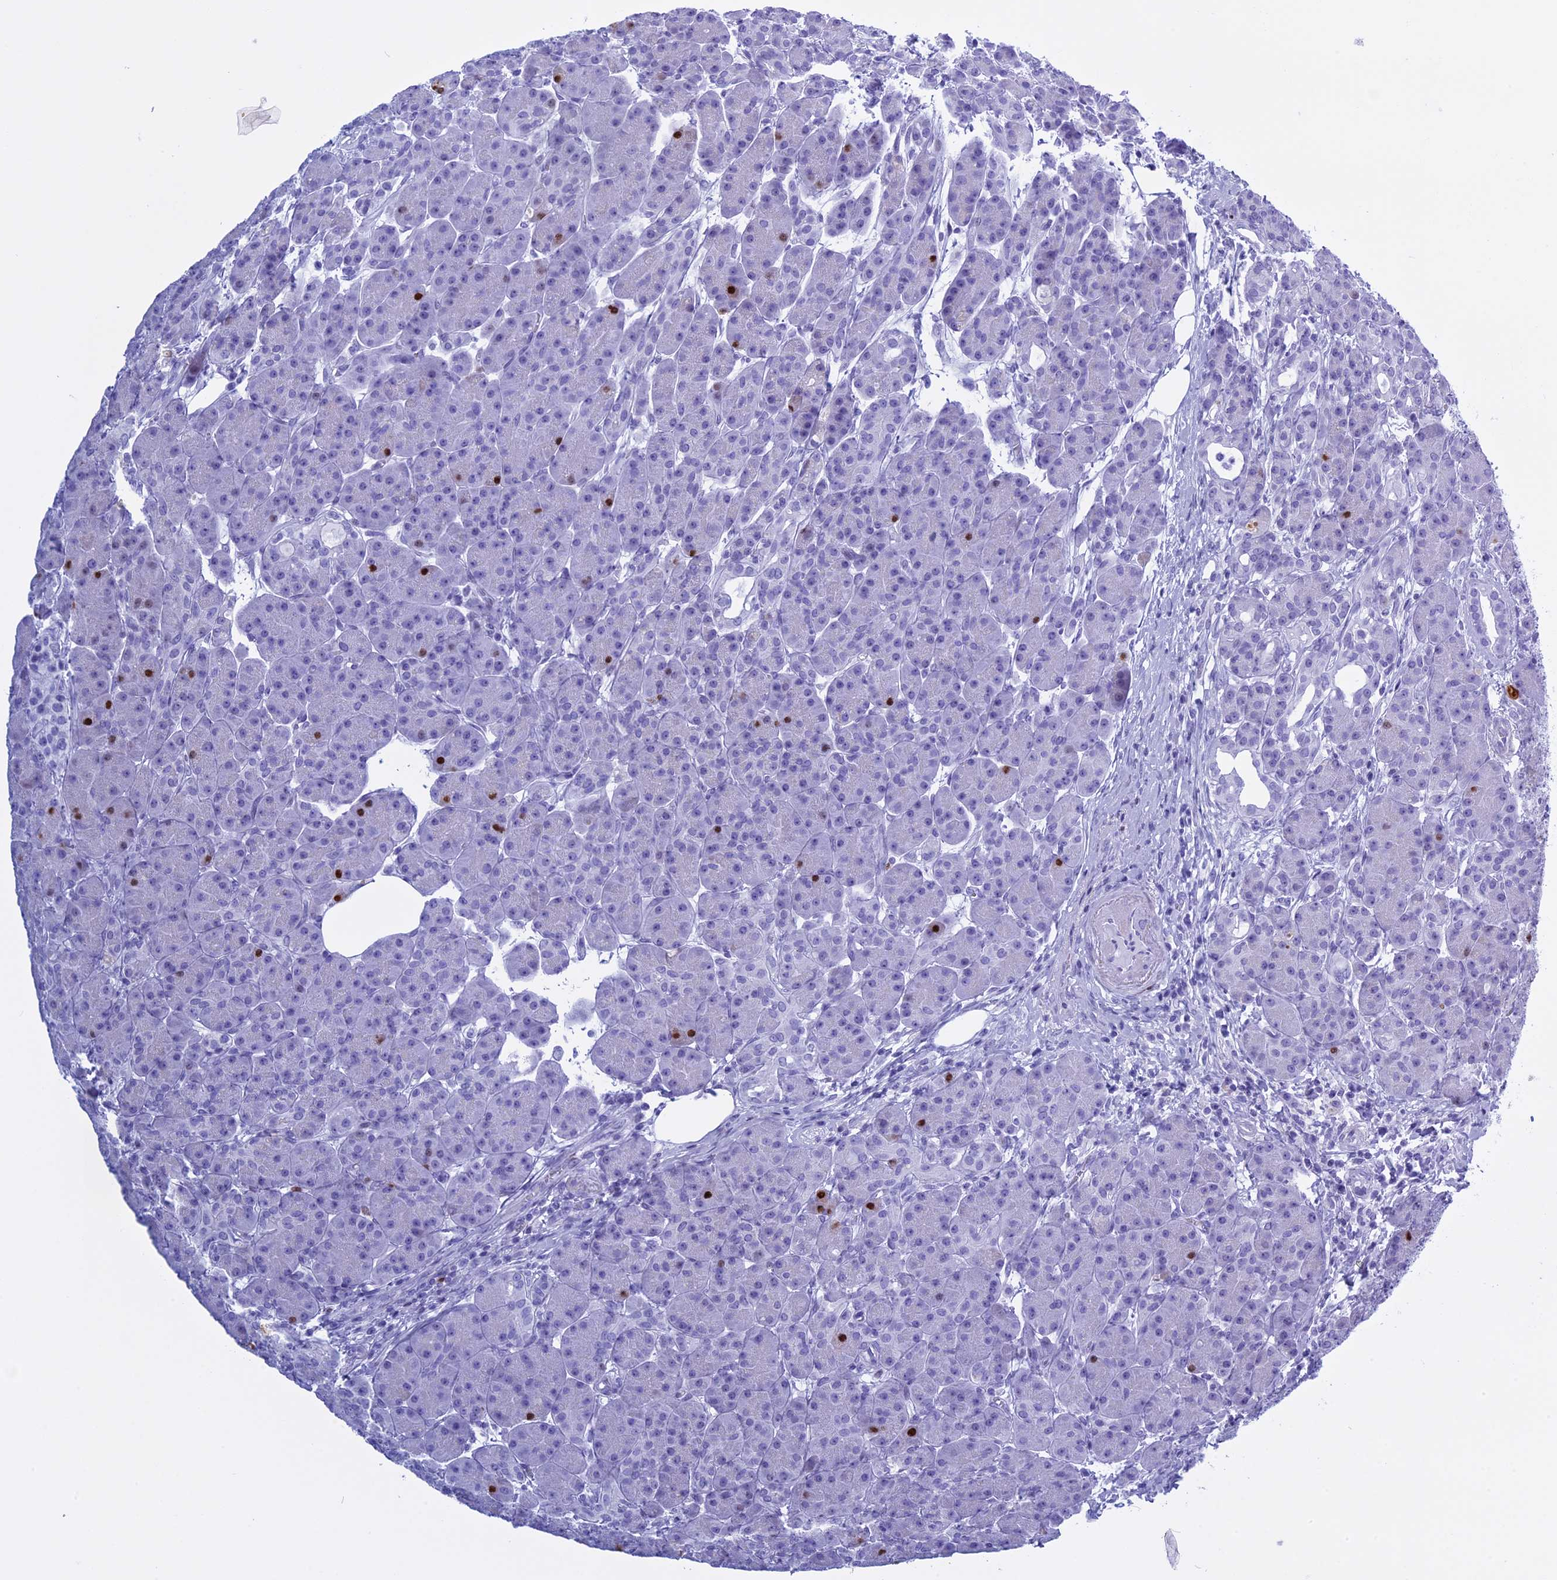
{"staining": {"intensity": "strong", "quantity": "<25%", "location": "nuclear"}, "tissue": "pancreas", "cell_type": "Exocrine glandular cells", "image_type": "normal", "snomed": [{"axis": "morphology", "description": "Normal tissue, NOS"}, {"axis": "topography", "description": "Pancreas"}], "caption": "Protein expression analysis of normal human pancreas reveals strong nuclear staining in approximately <25% of exocrine glandular cells. The staining is performed using DAB (3,3'-diaminobenzidine) brown chromogen to label protein expression. The nuclei are counter-stained blue using hematoxylin.", "gene": "KCTD21", "patient": {"sex": "male", "age": 63}}